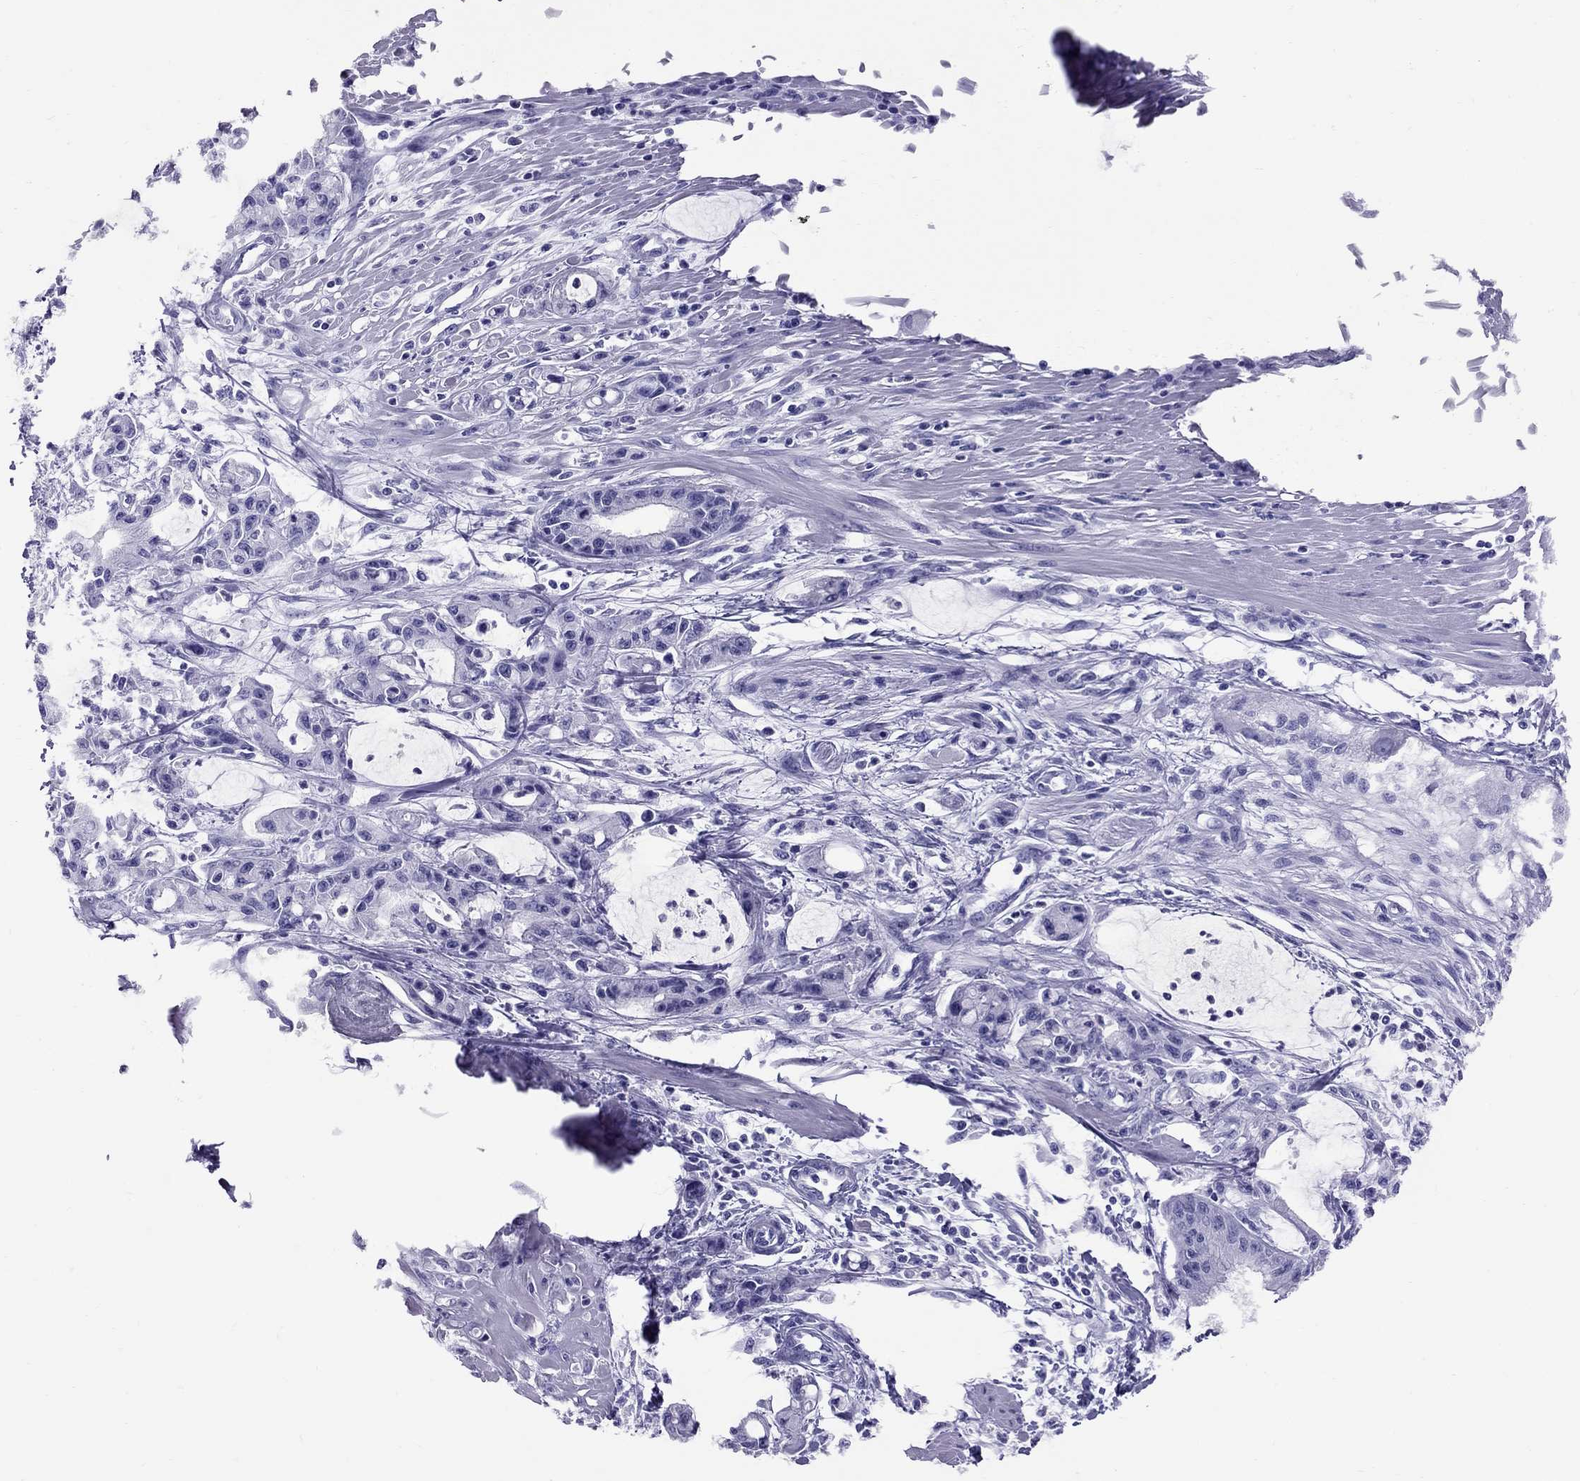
{"staining": {"intensity": "negative", "quantity": "none", "location": "none"}, "tissue": "pancreatic cancer", "cell_type": "Tumor cells", "image_type": "cancer", "snomed": [{"axis": "morphology", "description": "Adenocarcinoma, NOS"}, {"axis": "topography", "description": "Pancreas"}], "caption": "Immunohistochemical staining of human pancreatic adenocarcinoma displays no significant expression in tumor cells. Nuclei are stained in blue.", "gene": "AVPR1B", "patient": {"sex": "male", "age": 48}}